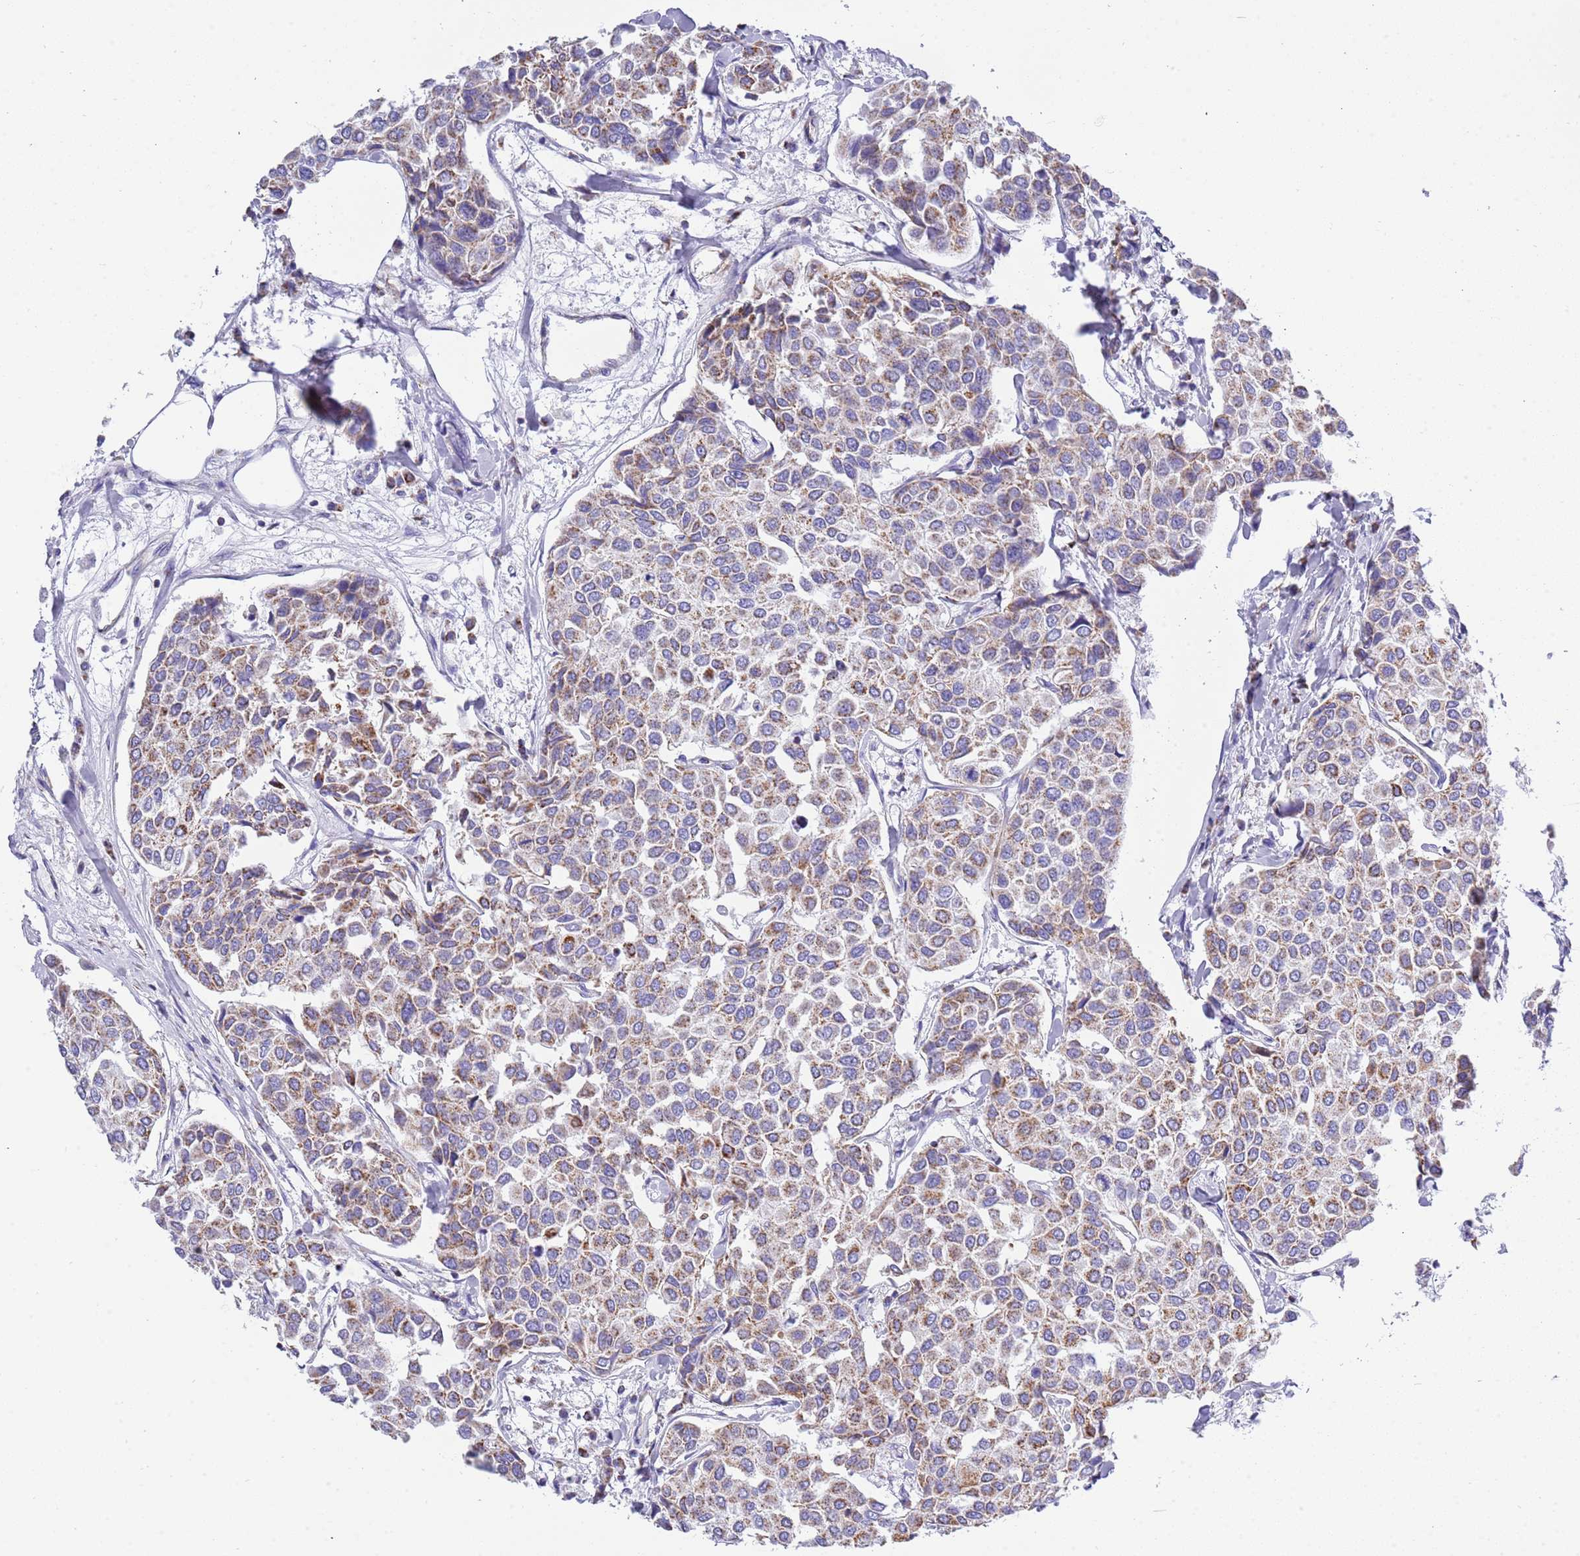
{"staining": {"intensity": "moderate", "quantity": ">75%", "location": "cytoplasmic/membranous"}, "tissue": "breast cancer", "cell_type": "Tumor cells", "image_type": "cancer", "snomed": [{"axis": "morphology", "description": "Duct carcinoma"}, {"axis": "topography", "description": "Breast"}], "caption": "IHC image of neoplastic tissue: human breast infiltrating ductal carcinoma stained using immunohistochemistry reveals medium levels of moderate protein expression localized specifically in the cytoplasmic/membranous of tumor cells, appearing as a cytoplasmic/membranous brown color.", "gene": "SUCLG2", "patient": {"sex": "female", "age": 55}}